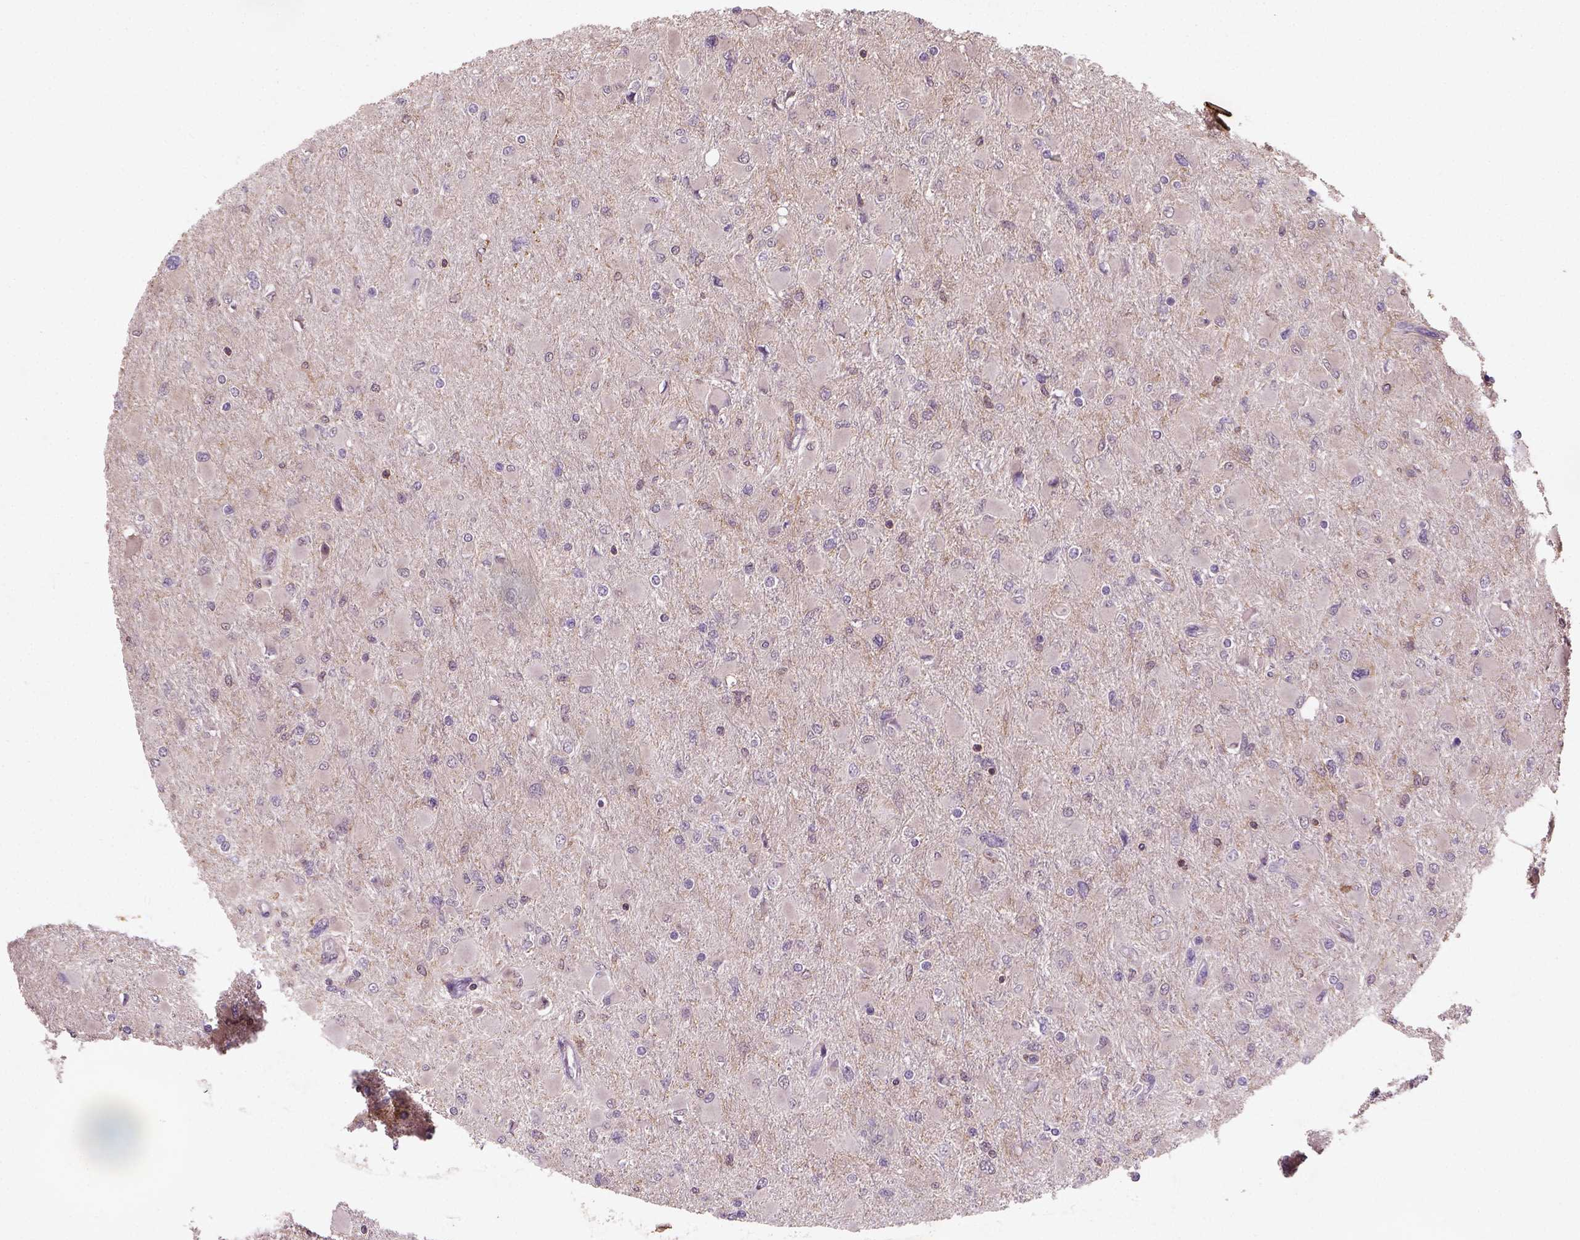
{"staining": {"intensity": "negative", "quantity": "none", "location": "none"}, "tissue": "glioma", "cell_type": "Tumor cells", "image_type": "cancer", "snomed": [{"axis": "morphology", "description": "Glioma, malignant, High grade"}, {"axis": "topography", "description": "Cerebral cortex"}], "caption": "Immunohistochemical staining of human glioma displays no significant positivity in tumor cells.", "gene": "CAMKK1", "patient": {"sex": "female", "age": 36}}